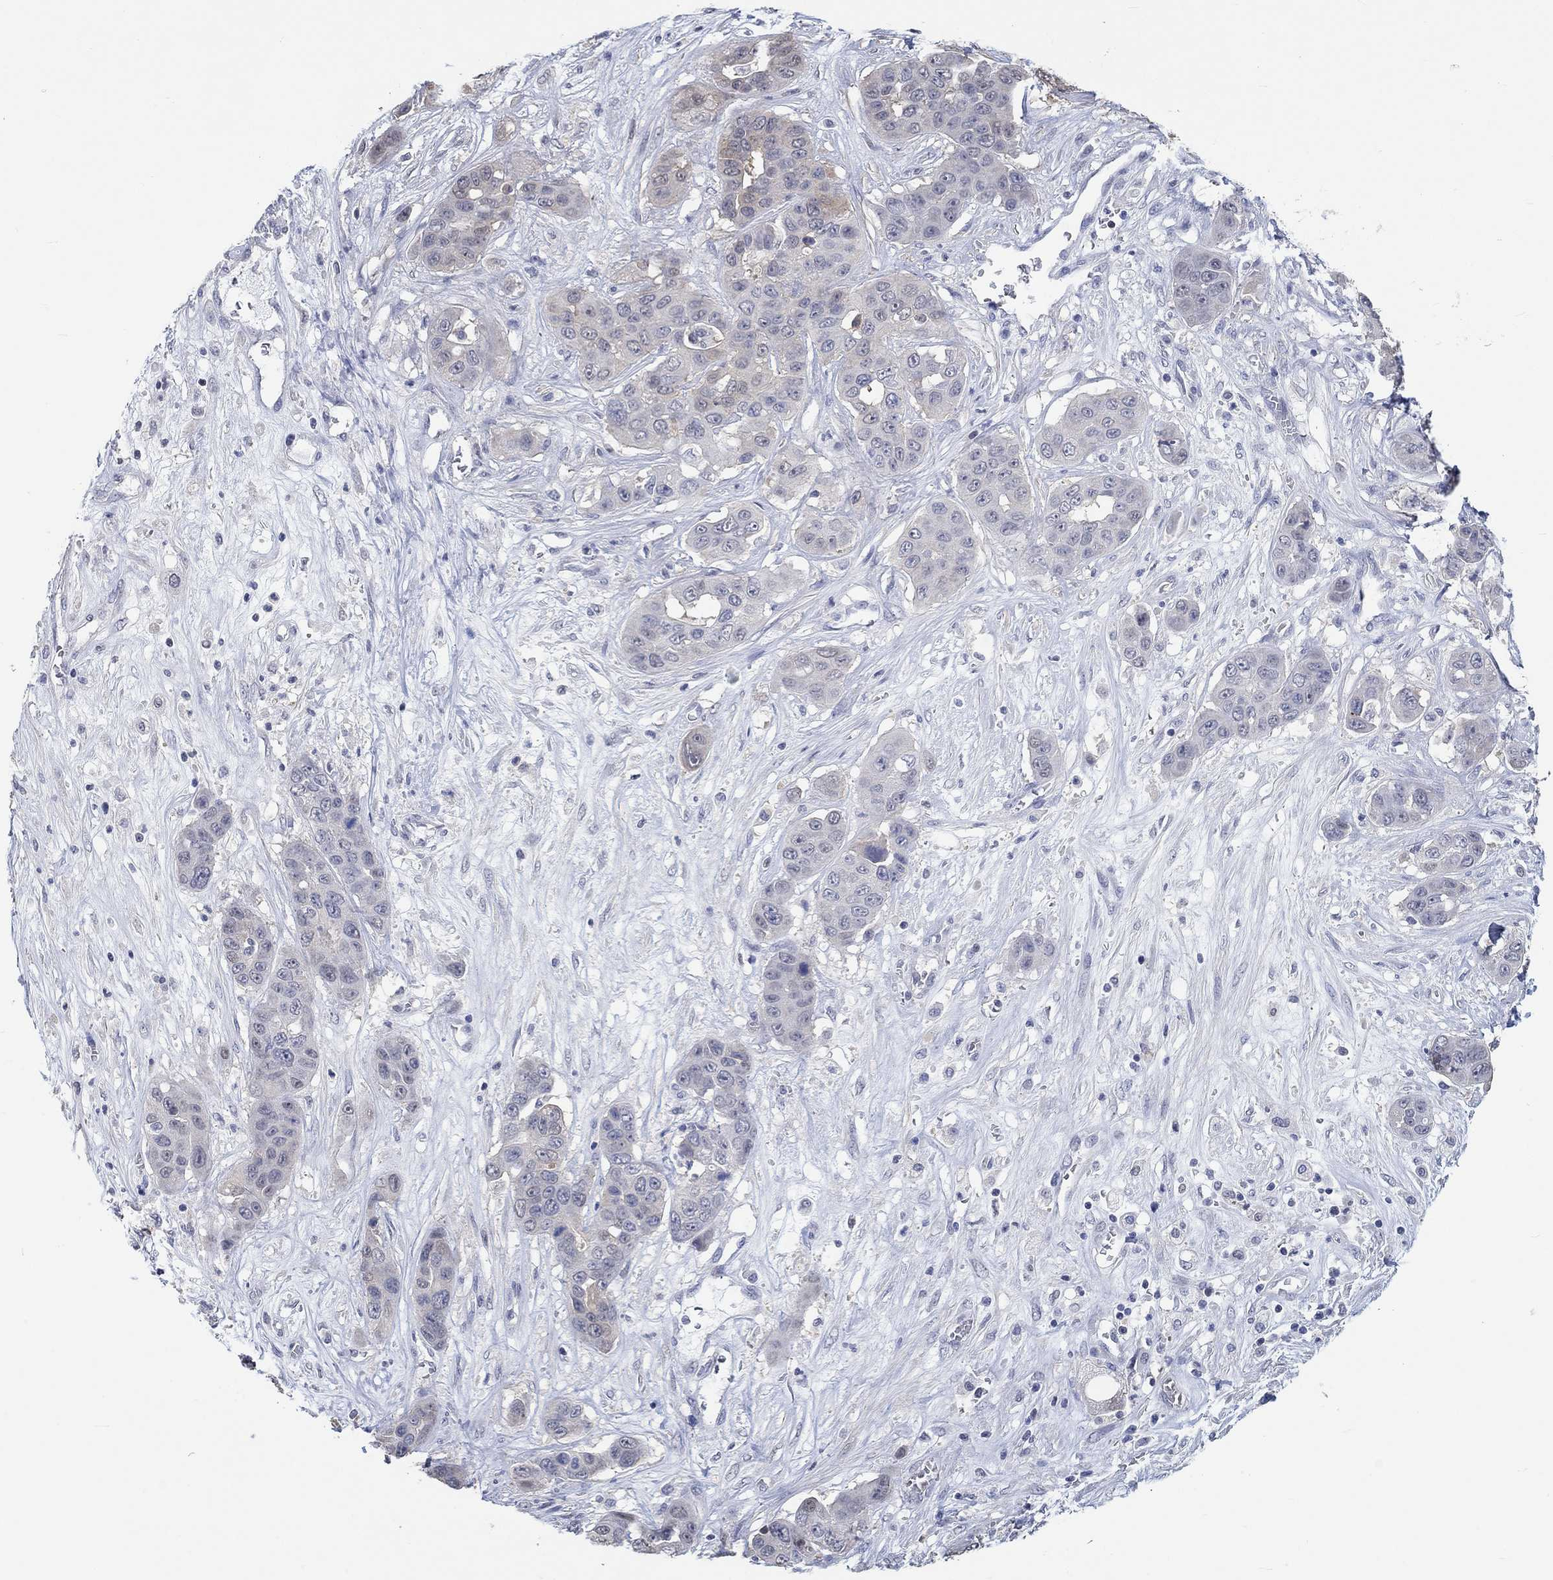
{"staining": {"intensity": "weak", "quantity": "<25%", "location": "cytoplasmic/membranous"}, "tissue": "liver cancer", "cell_type": "Tumor cells", "image_type": "cancer", "snomed": [{"axis": "morphology", "description": "Cholangiocarcinoma"}, {"axis": "topography", "description": "Liver"}], "caption": "Tumor cells are negative for protein expression in human cholangiocarcinoma (liver).", "gene": "PNMA5", "patient": {"sex": "female", "age": 52}}